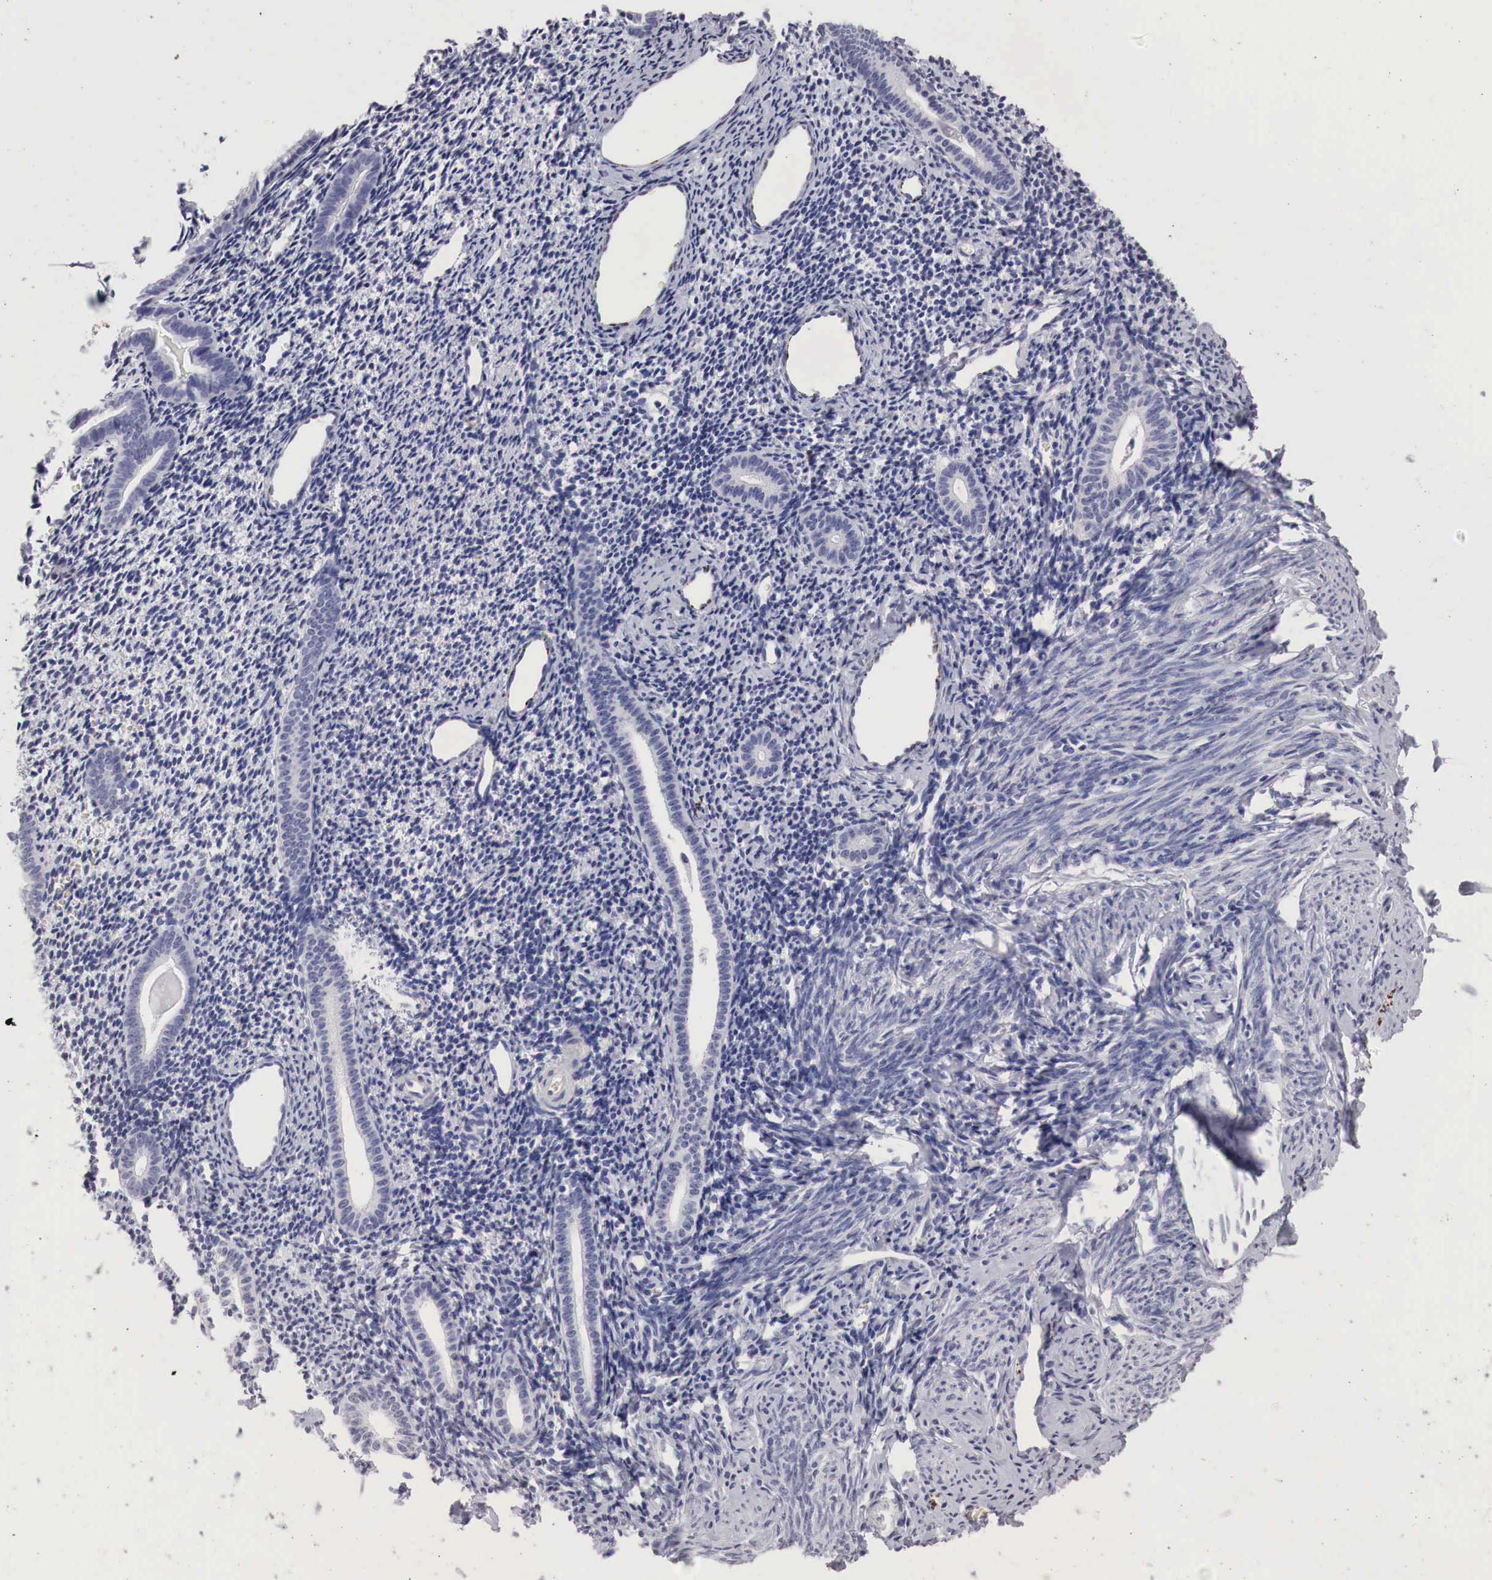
{"staining": {"intensity": "negative", "quantity": "none", "location": "none"}, "tissue": "endometrium", "cell_type": "Cells in endometrial stroma", "image_type": "normal", "snomed": [{"axis": "morphology", "description": "Normal tissue, NOS"}, {"axis": "morphology", "description": "Neoplasm, benign, NOS"}, {"axis": "topography", "description": "Uterus"}], "caption": "Unremarkable endometrium was stained to show a protein in brown. There is no significant expression in cells in endometrial stroma. (IHC, brightfield microscopy, high magnification).", "gene": "OTC", "patient": {"sex": "female", "age": 55}}